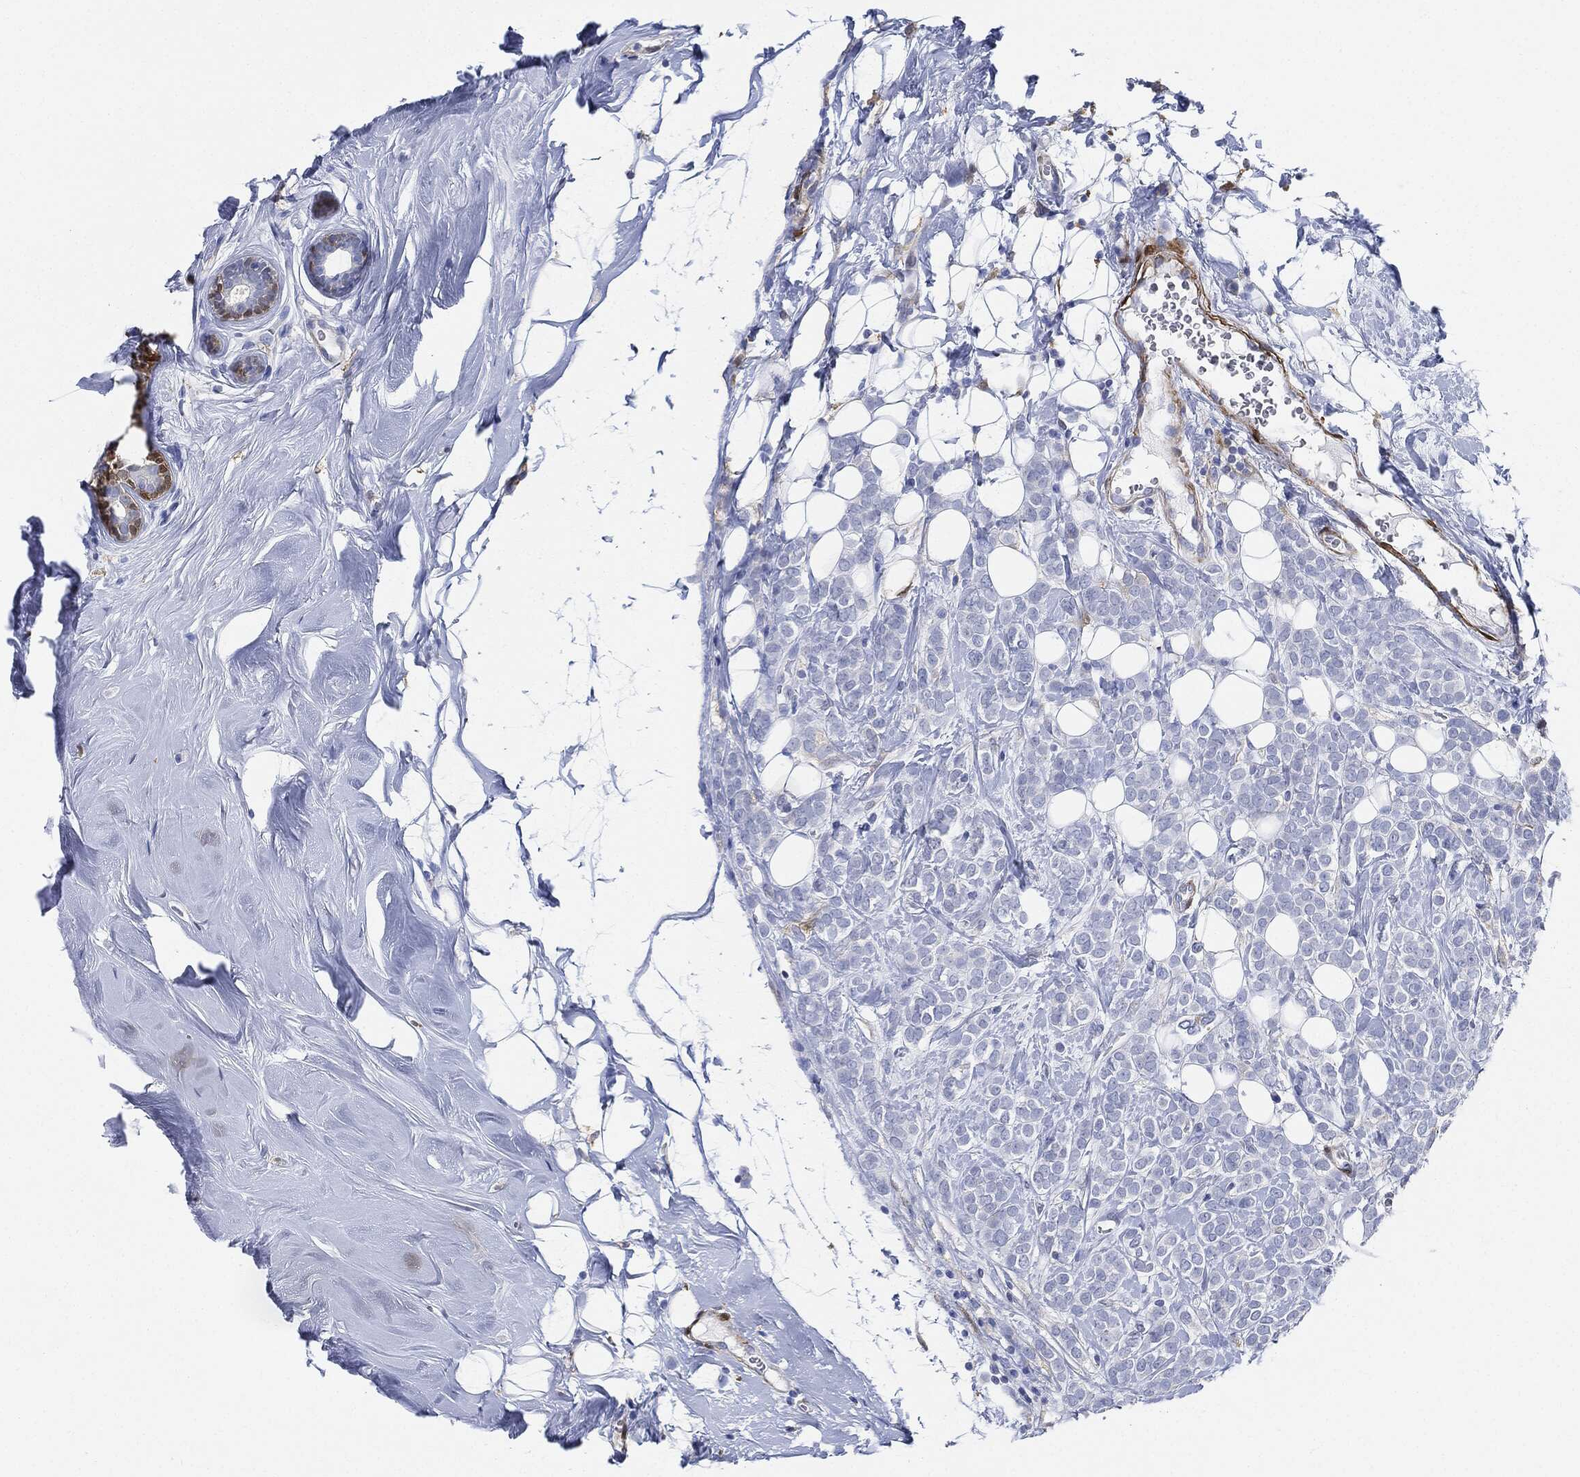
{"staining": {"intensity": "negative", "quantity": "none", "location": "none"}, "tissue": "breast cancer", "cell_type": "Tumor cells", "image_type": "cancer", "snomed": [{"axis": "morphology", "description": "Lobular carcinoma"}, {"axis": "topography", "description": "Breast"}], "caption": "Tumor cells show no significant protein positivity in breast cancer.", "gene": "TAGLN", "patient": {"sex": "female", "age": 49}}